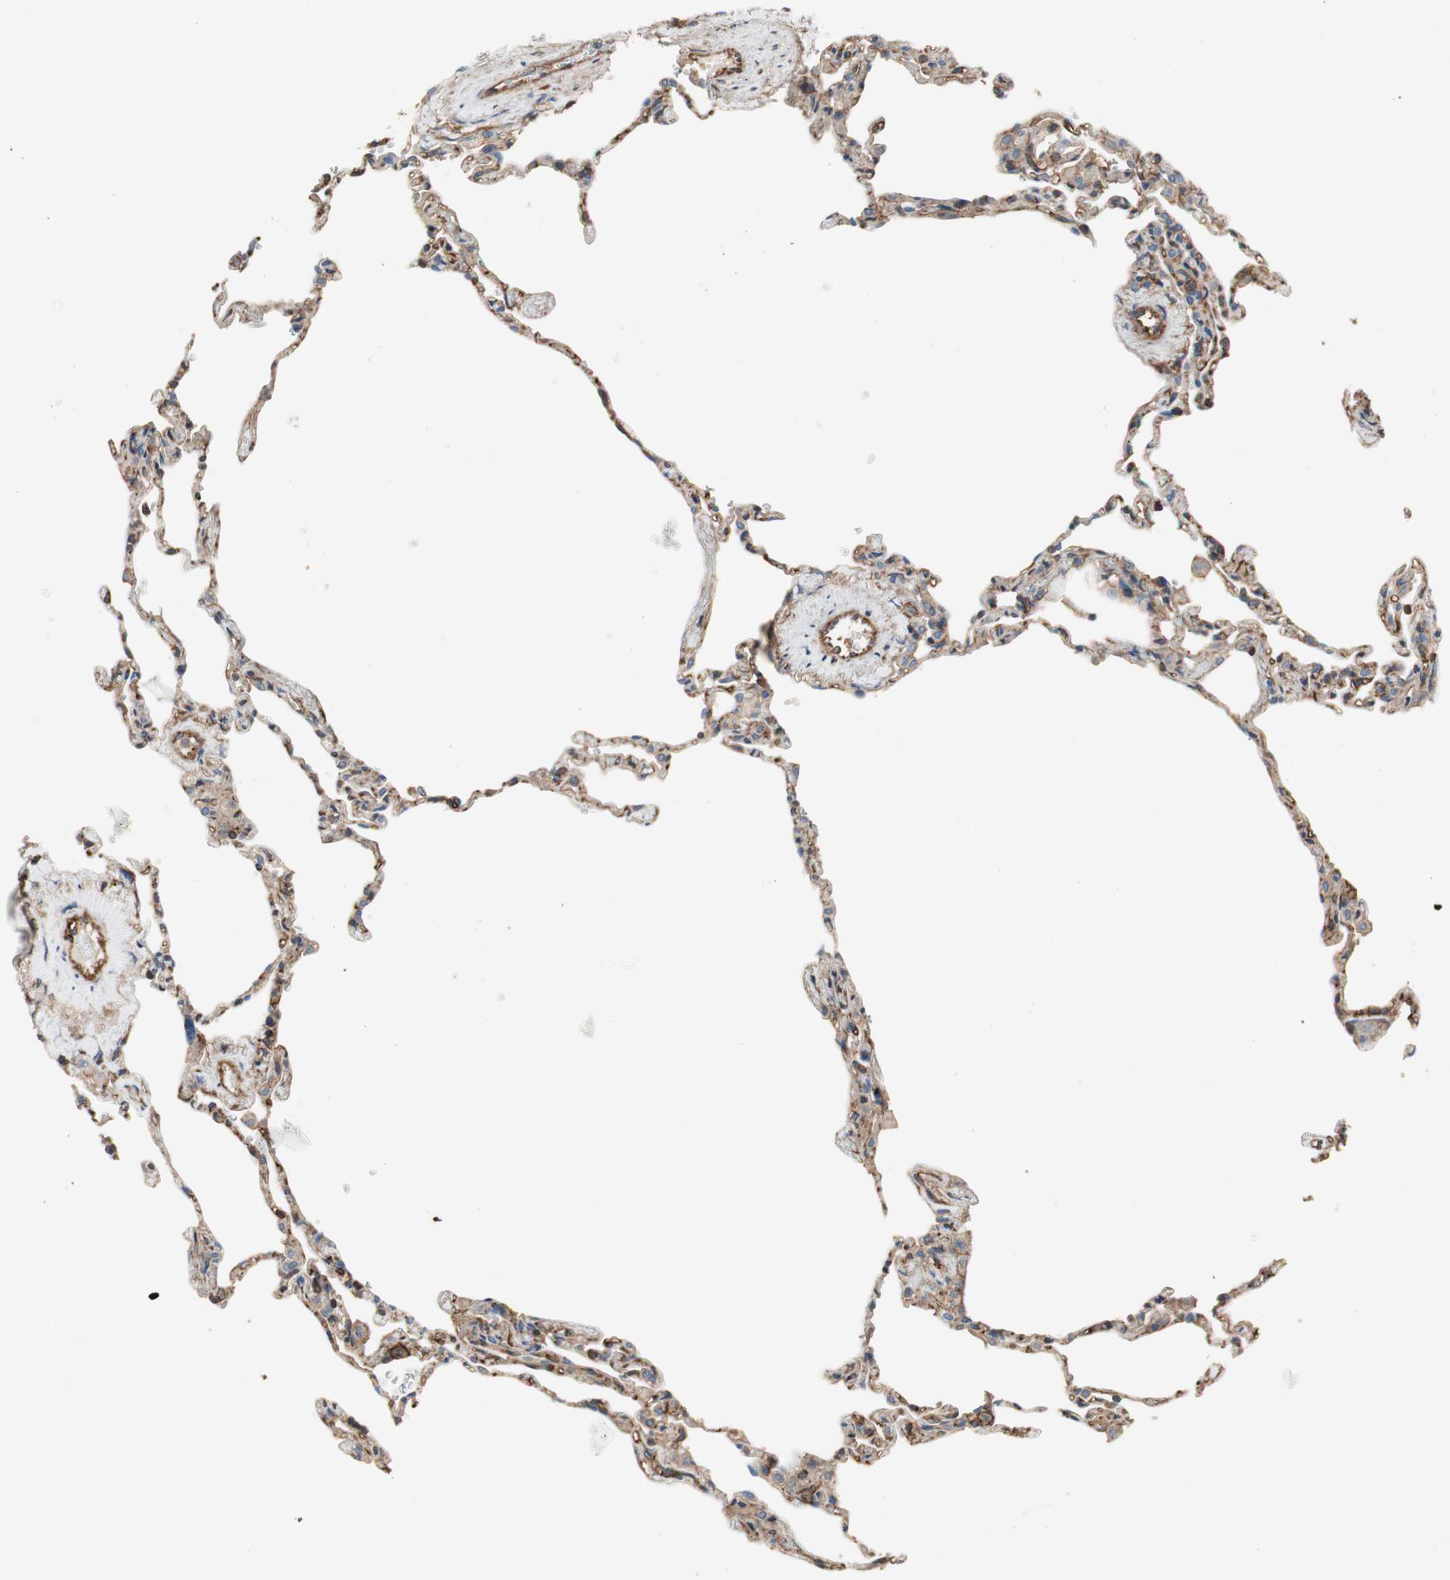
{"staining": {"intensity": "moderate", "quantity": "<25%", "location": "cytoplasmic/membranous"}, "tissue": "lung", "cell_type": "Alveolar cells", "image_type": "normal", "snomed": [{"axis": "morphology", "description": "Normal tissue, NOS"}, {"axis": "topography", "description": "Lung"}], "caption": "Immunohistochemical staining of unremarkable human lung exhibits moderate cytoplasmic/membranous protein expression in about <25% of alveolar cells.", "gene": "IL1RL1", "patient": {"sex": "male", "age": 59}}